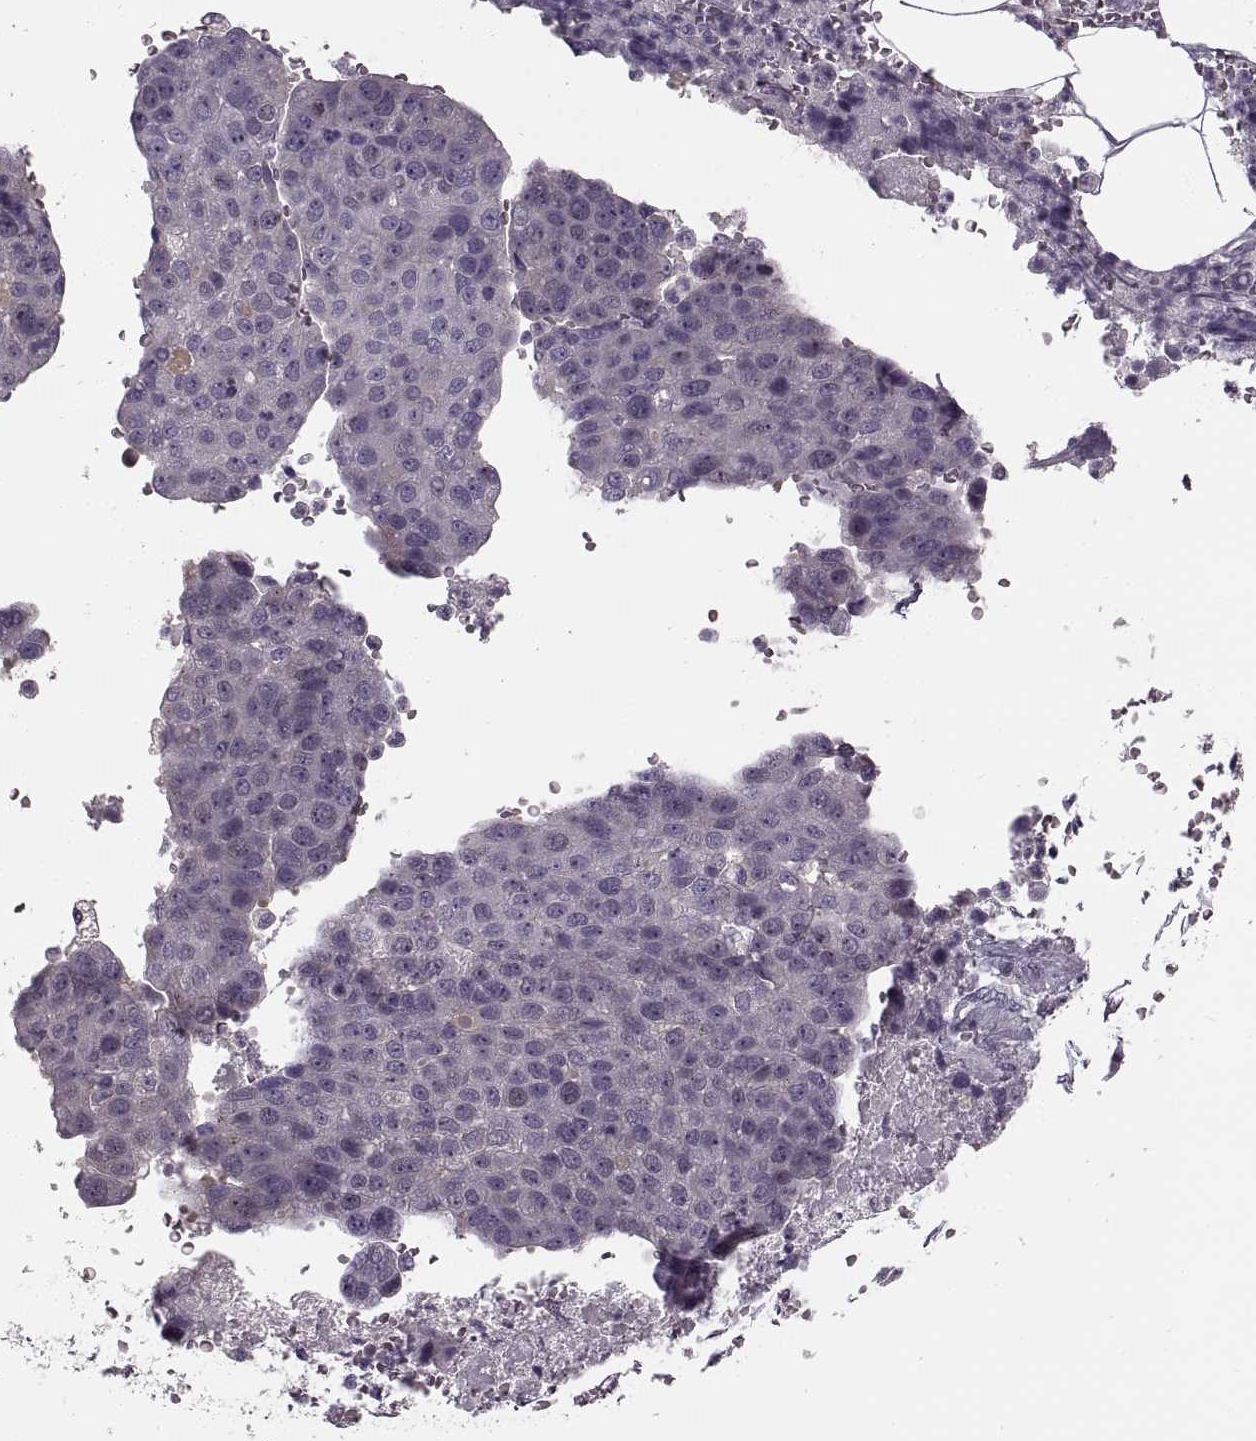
{"staining": {"intensity": "negative", "quantity": "none", "location": "none"}, "tissue": "pancreatic cancer", "cell_type": "Tumor cells", "image_type": "cancer", "snomed": [{"axis": "morphology", "description": "Adenocarcinoma, NOS"}, {"axis": "topography", "description": "Pancreas"}], "caption": "Immunohistochemistry (IHC) image of neoplastic tissue: human pancreatic adenocarcinoma stained with DAB (3,3'-diaminobenzidine) shows no significant protein positivity in tumor cells. Nuclei are stained in blue.", "gene": "CACNA1F", "patient": {"sex": "female", "age": 61}}